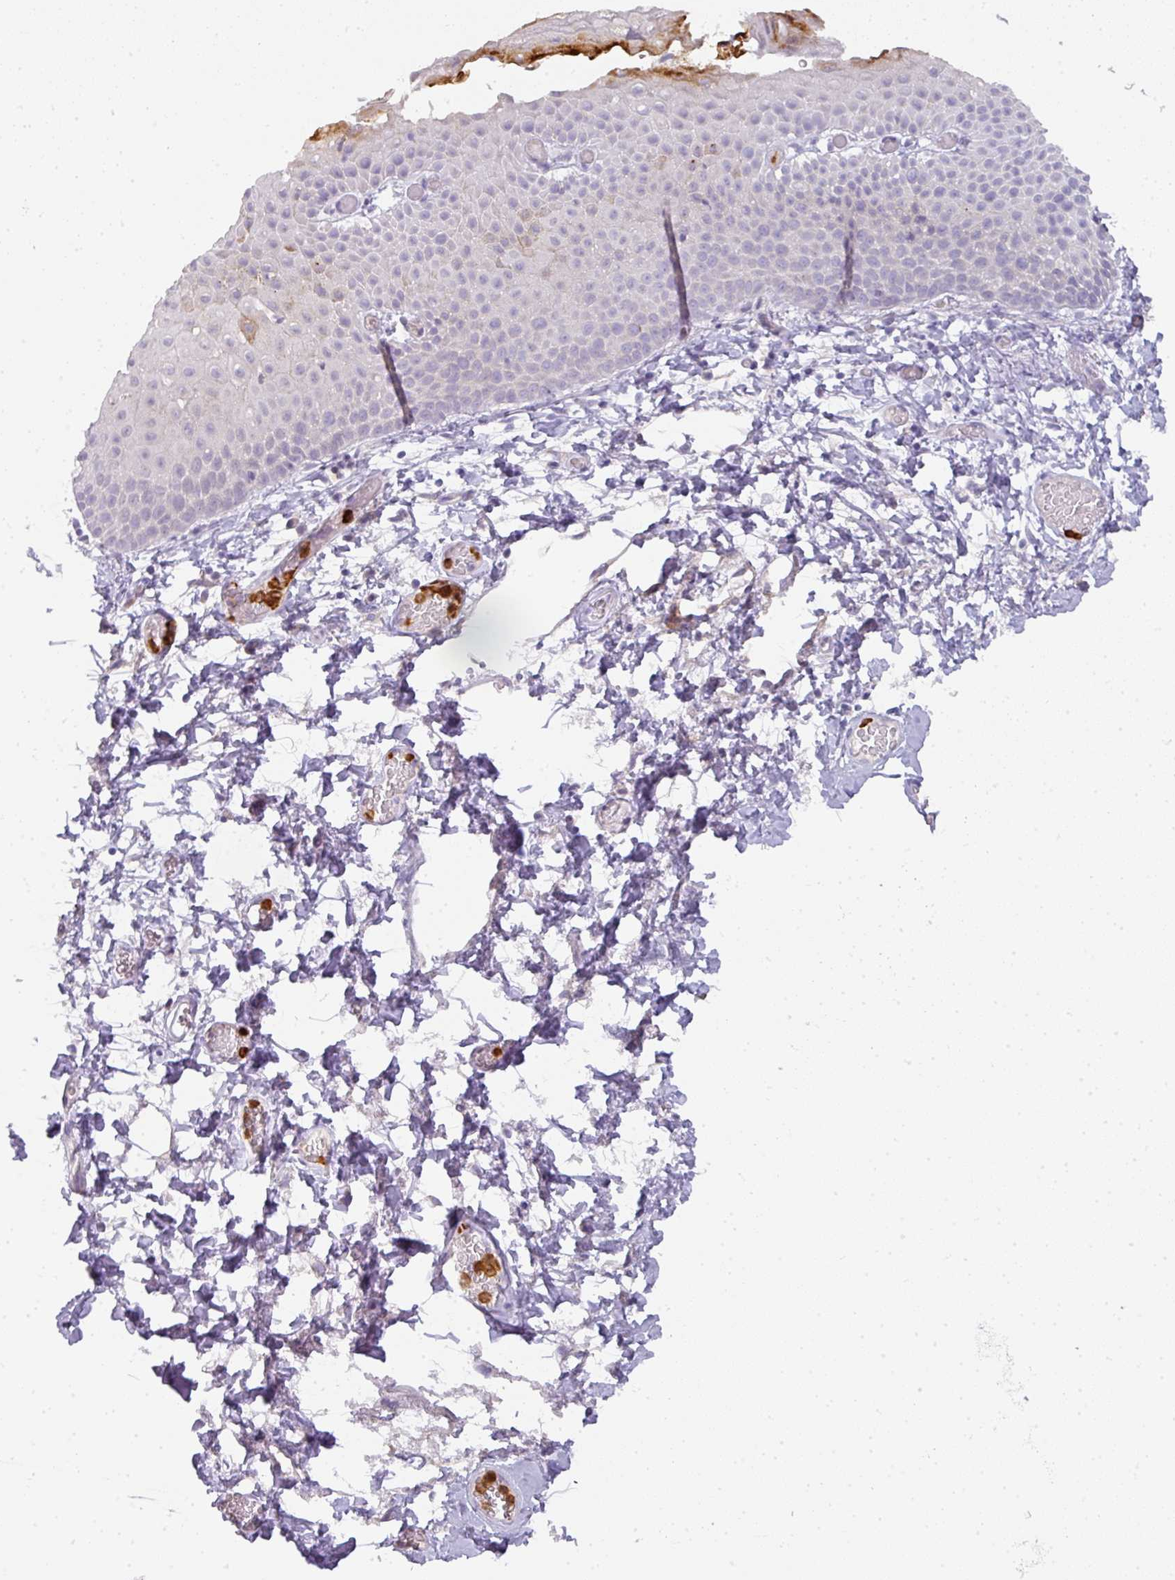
{"staining": {"intensity": "moderate", "quantity": "<25%", "location": "cytoplasmic/membranous"}, "tissue": "skin", "cell_type": "Epidermal cells", "image_type": "normal", "snomed": [{"axis": "morphology", "description": "Normal tissue, NOS"}, {"axis": "morphology", "description": "Hemorrhoids"}, {"axis": "morphology", "description": "Inflammation, NOS"}, {"axis": "topography", "description": "Anal"}], "caption": "Immunohistochemistry (IHC) (DAB) staining of unremarkable human skin displays moderate cytoplasmic/membranous protein staining in about <25% of epidermal cells. (DAB = brown stain, brightfield microscopy at high magnification).", "gene": "HHEX", "patient": {"sex": "male", "age": 60}}